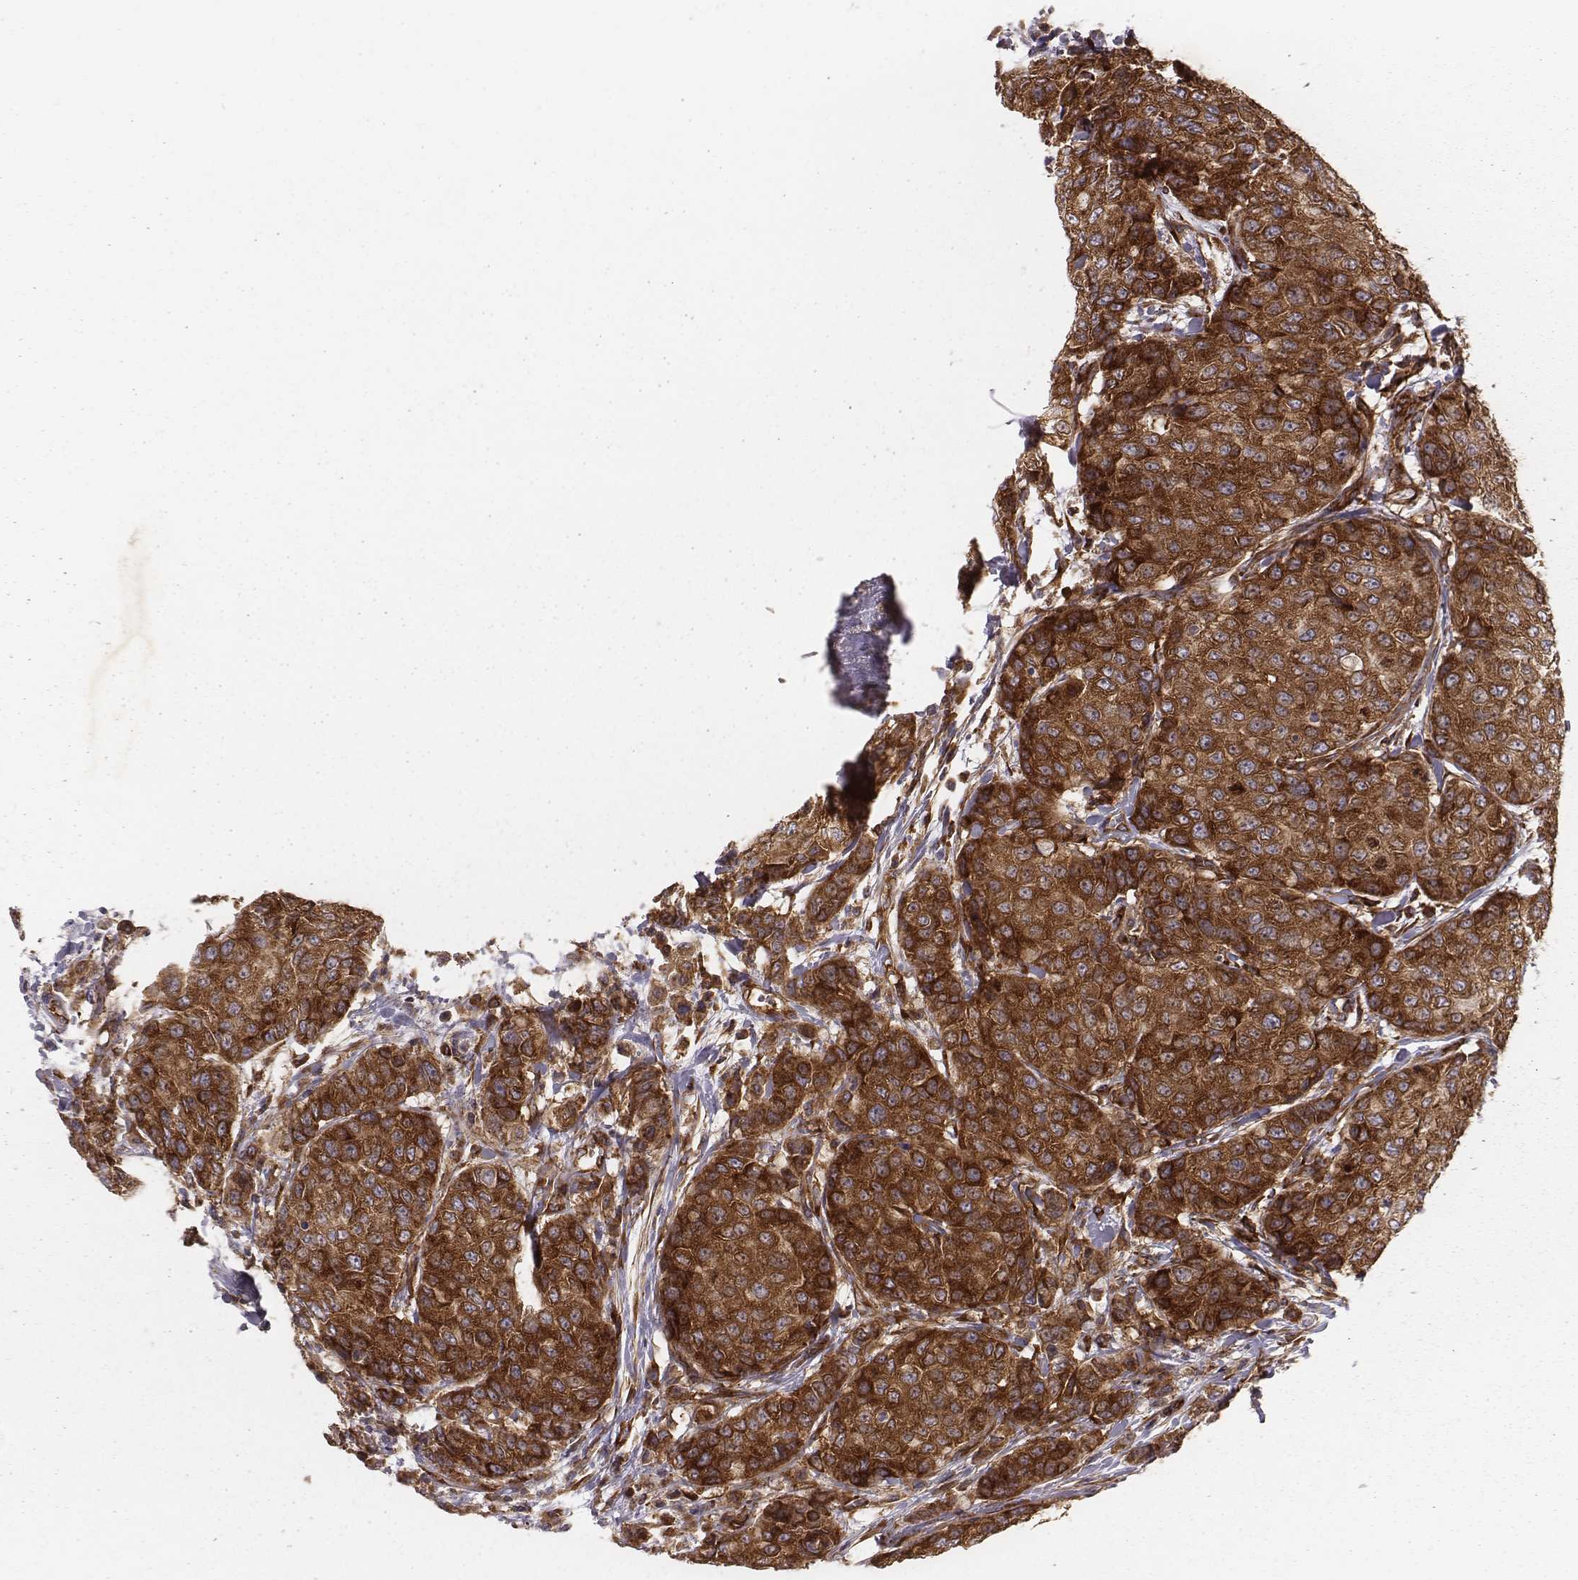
{"staining": {"intensity": "strong", "quantity": ">75%", "location": "cytoplasmic/membranous"}, "tissue": "breast cancer", "cell_type": "Tumor cells", "image_type": "cancer", "snomed": [{"axis": "morphology", "description": "Duct carcinoma"}, {"axis": "topography", "description": "Breast"}], "caption": "There is high levels of strong cytoplasmic/membranous positivity in tumor cells of breast cancer (infiltrating ductal carcinoma), as demonstrated by immunohistochemical staining (brown color).", "gene": "TXLNA", "patient": {"sex": "female", "age": 27}}